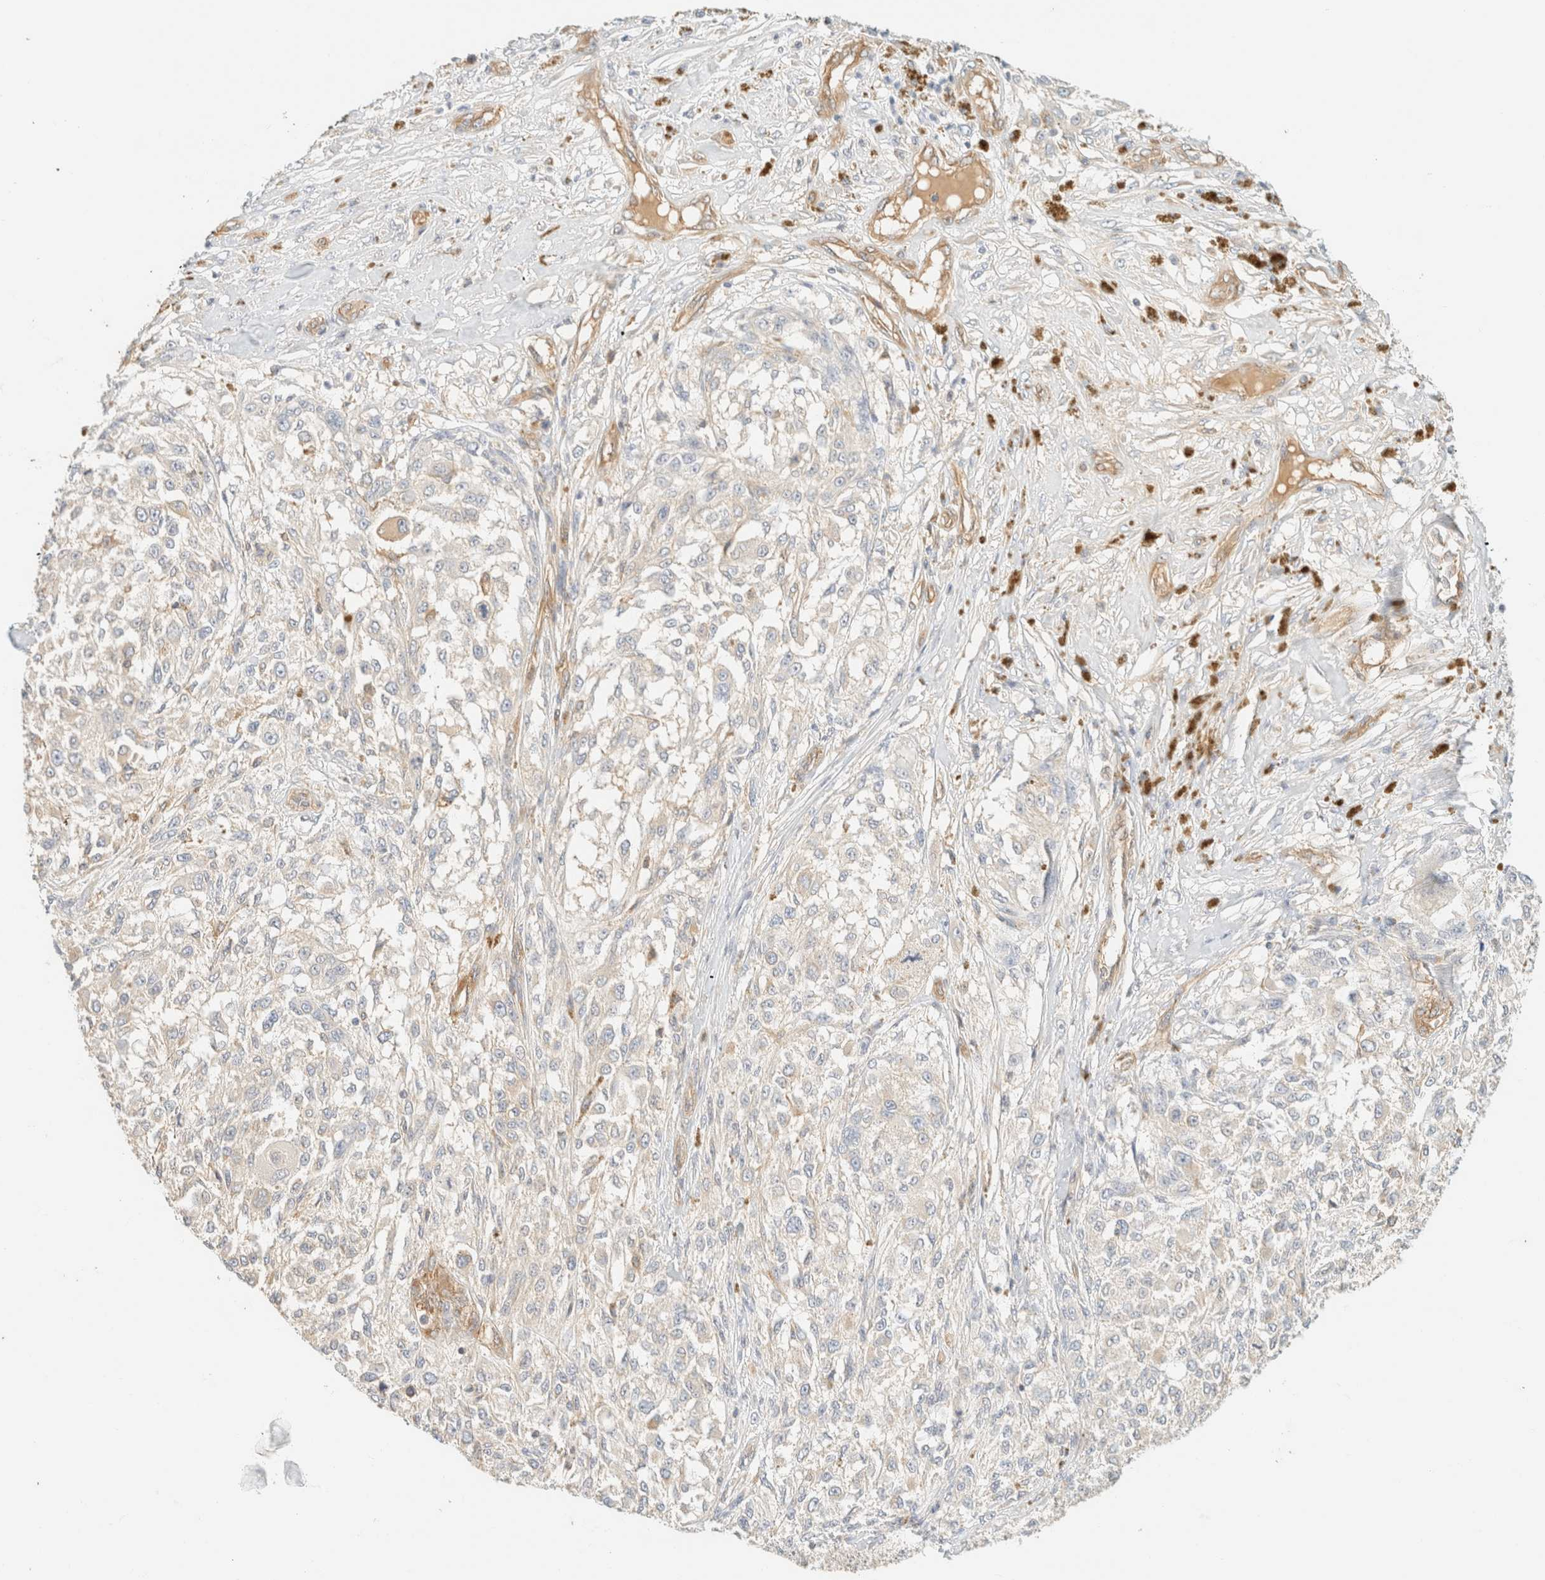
{"staining": {"intensity": "negative", "quantity": "none", "location": "none"}, "tissue": "melanoma", "cell_type": "Tumor cells", "image_type": "cancer", "snomed": [{"axis": "morphology", "description": "Necrosis, NOS"}, {"axis": "morphology", "description": "Malignant melanoma, NOS"}, {"axis": "topography", "description": "Skin"}], "caption": "Melanoma was stained to show a protein in brown. There is no significant expression in tumor cells.", "gene": "FHOD1", "patient": {"sex": "female", "age": 87}}